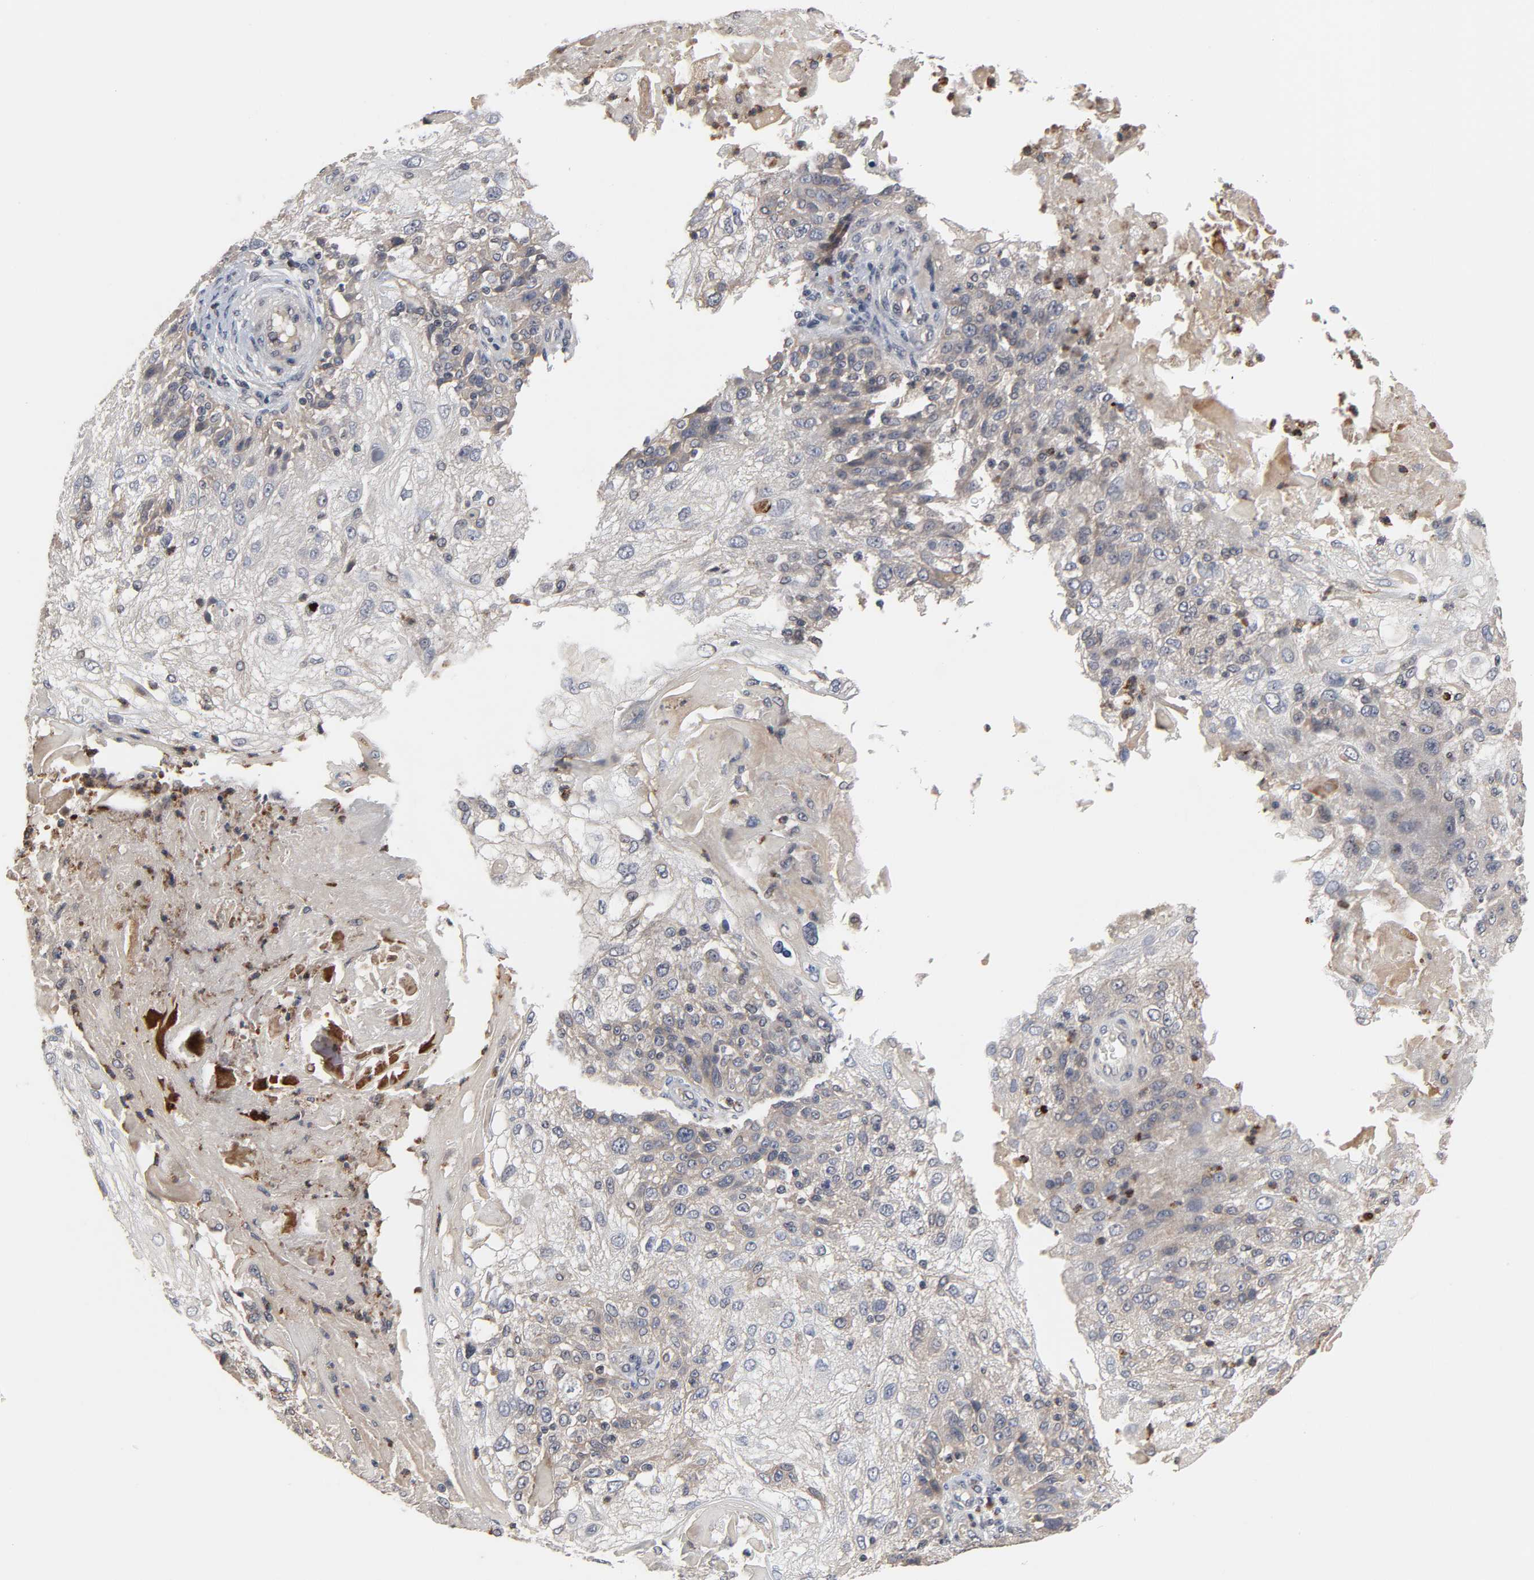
{"staining": {"intensity": "weak", "quantity": "25%-75%", "location": "cytoplasmic/membranous"}, "tissue": "skin cancer", "cell_type": "Tumor cells", "image_type": "cancer", "snomed": [{"axis": "morphology", "description": "Normal tissue, NOS"}, {"axis": "morphology", "description": "Squamous cell carcinoma, NOS"}, {"axis": "topography", "description": "Skin"}], "caption": "This micrograph demonstrates immunohistochemistry staining of human skin cancer (squamous cell carcinoma), with low weak cytoplasmic/membranous expression in approximately 25%-75% of tumor cells.", "gene": "CCDC175", "patient": {"sex": "female", "age": 83}}